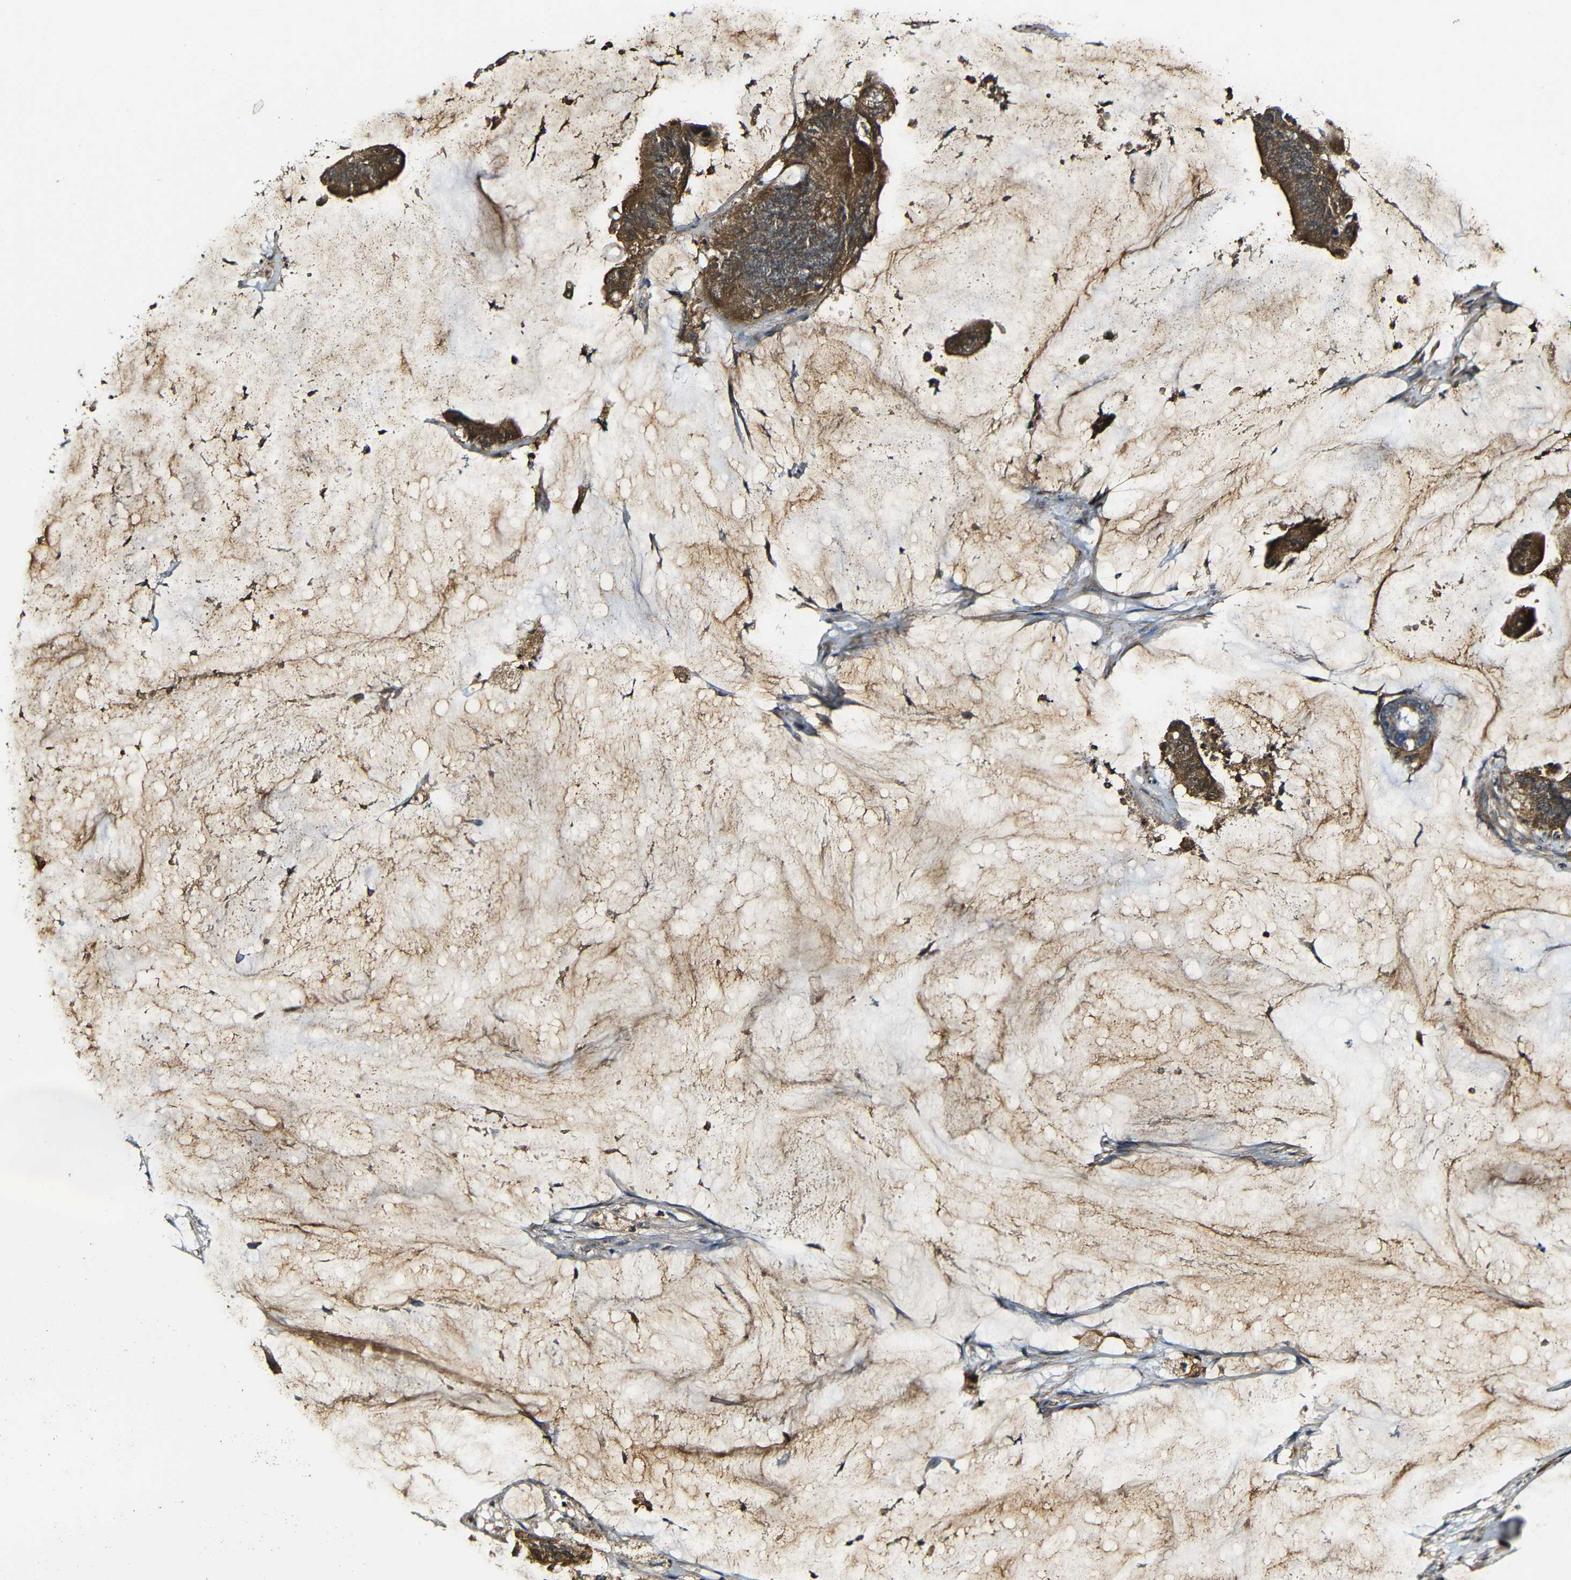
{"staining": {"intensity": "strong", "quantity": ">75%", "location": "cytoplasmic/membranous"}, "tissue": "colorectal cancer", "cell_type": "Tumor cells", "image_type": "cancer", "snomed": [{"axis": "morphology", "description": "Adenocarcinoma, NOS"}, {"axis": "topography", "description": "Rectum"}], "caption": "Protein expression analysis of colorectal adenocarcinoma demonstrates strong cytoplasmic/membranous expression in approximately >75% of tumor cells.", "gene": "CASP8", "patient": {"sex": "female", "age": 66}}